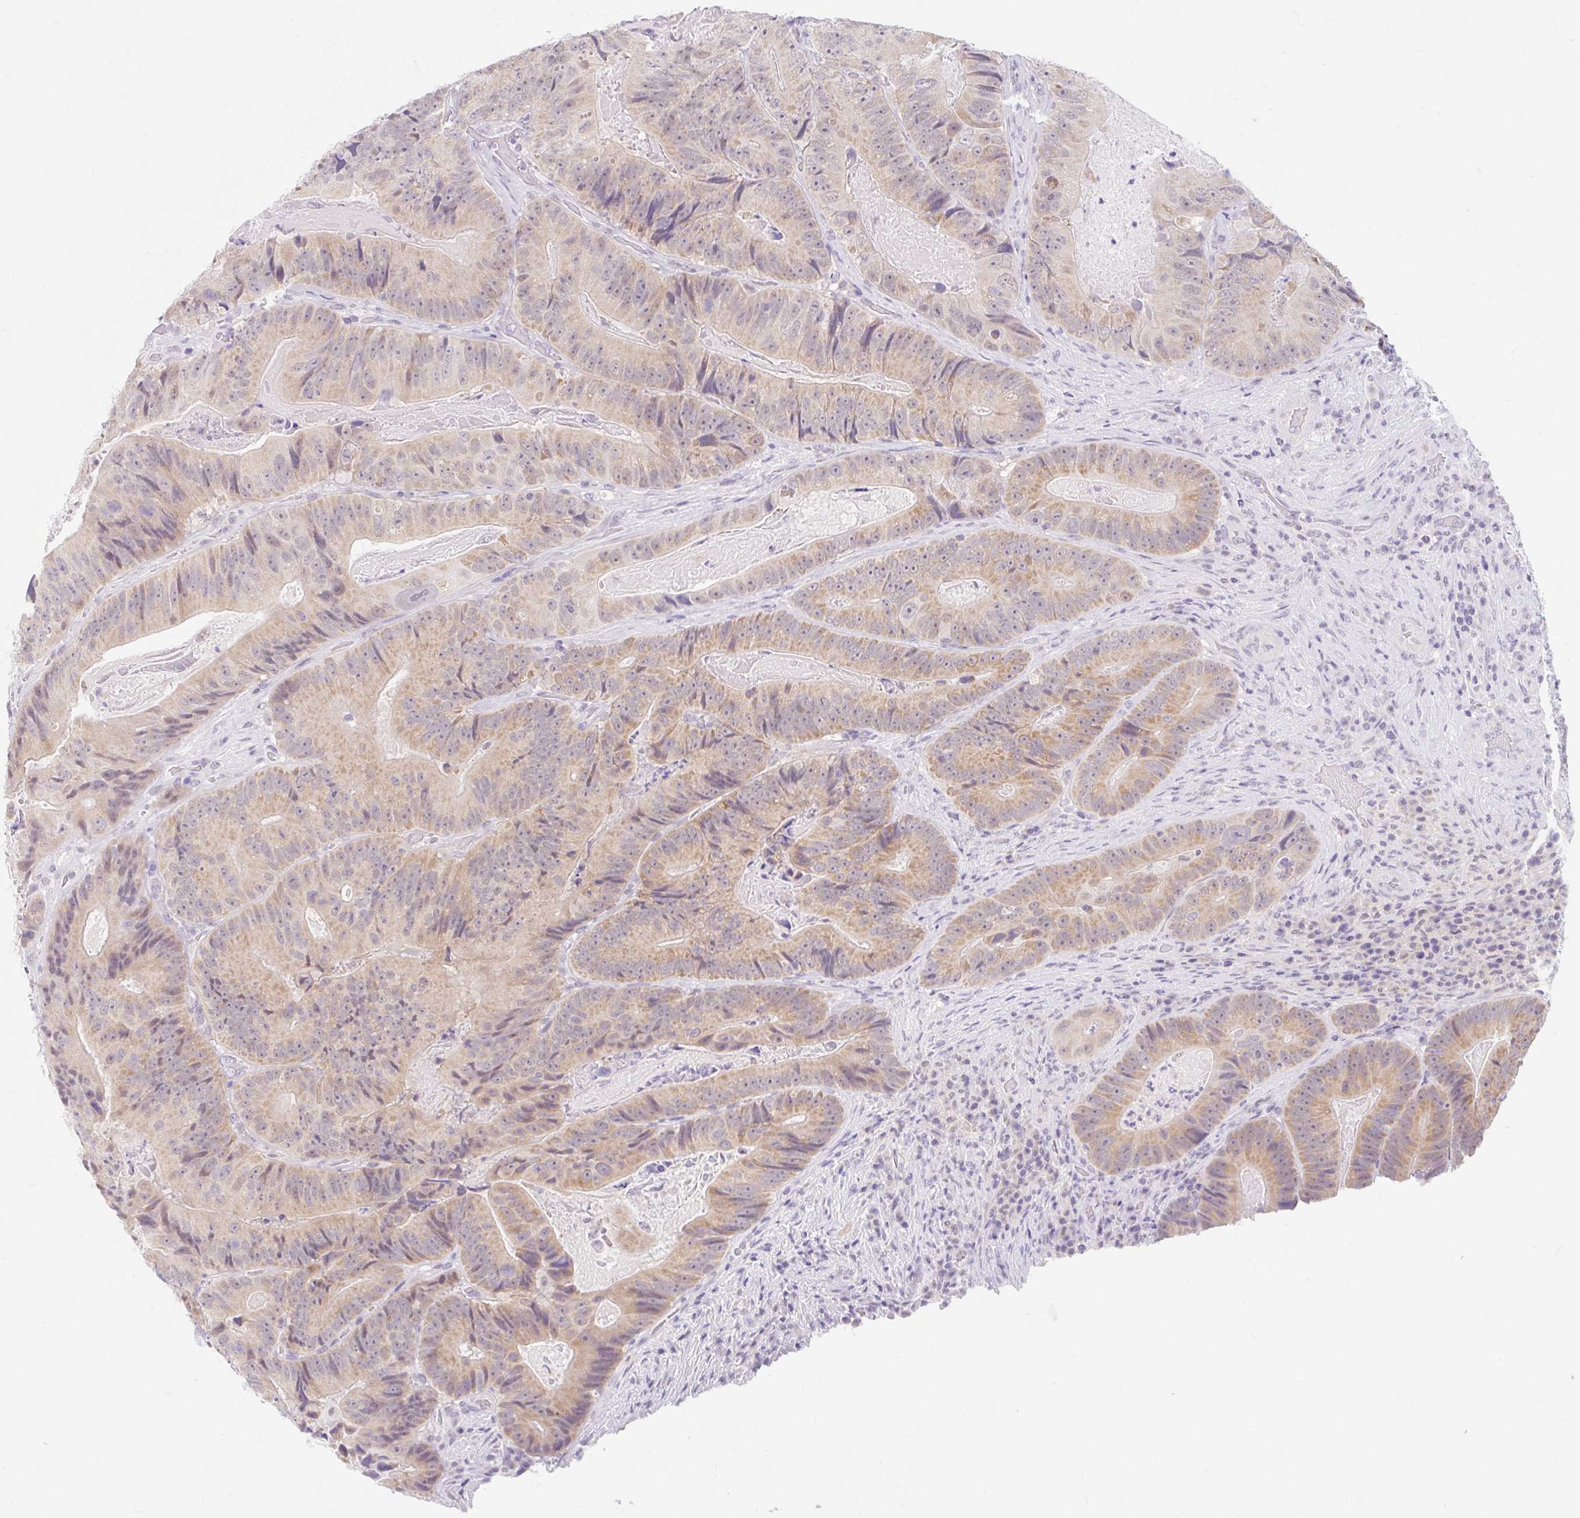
{"staining": {"intensity": "moderate", "quantity": ">75%", "location": "cytoplasmic/membranous"}, "tissue": "colorectal cancer", "cell_type": "Tumor cells", "image_type": "cancer", "snomed": [{"axis": "morphology", "description": "Adenocarcinoma, NOS"}, {"axis": "topography", "description": "Colon"}], "caption": "A high-resolution image shows immunohistochemistry (IHC) staining of colorectal cancer, which reveals moderate cytoplasmic/membranous staining in about >75% of tumor cells.", "gene": "ITPK1", "patient": {"sex": "female", "age": 86}}